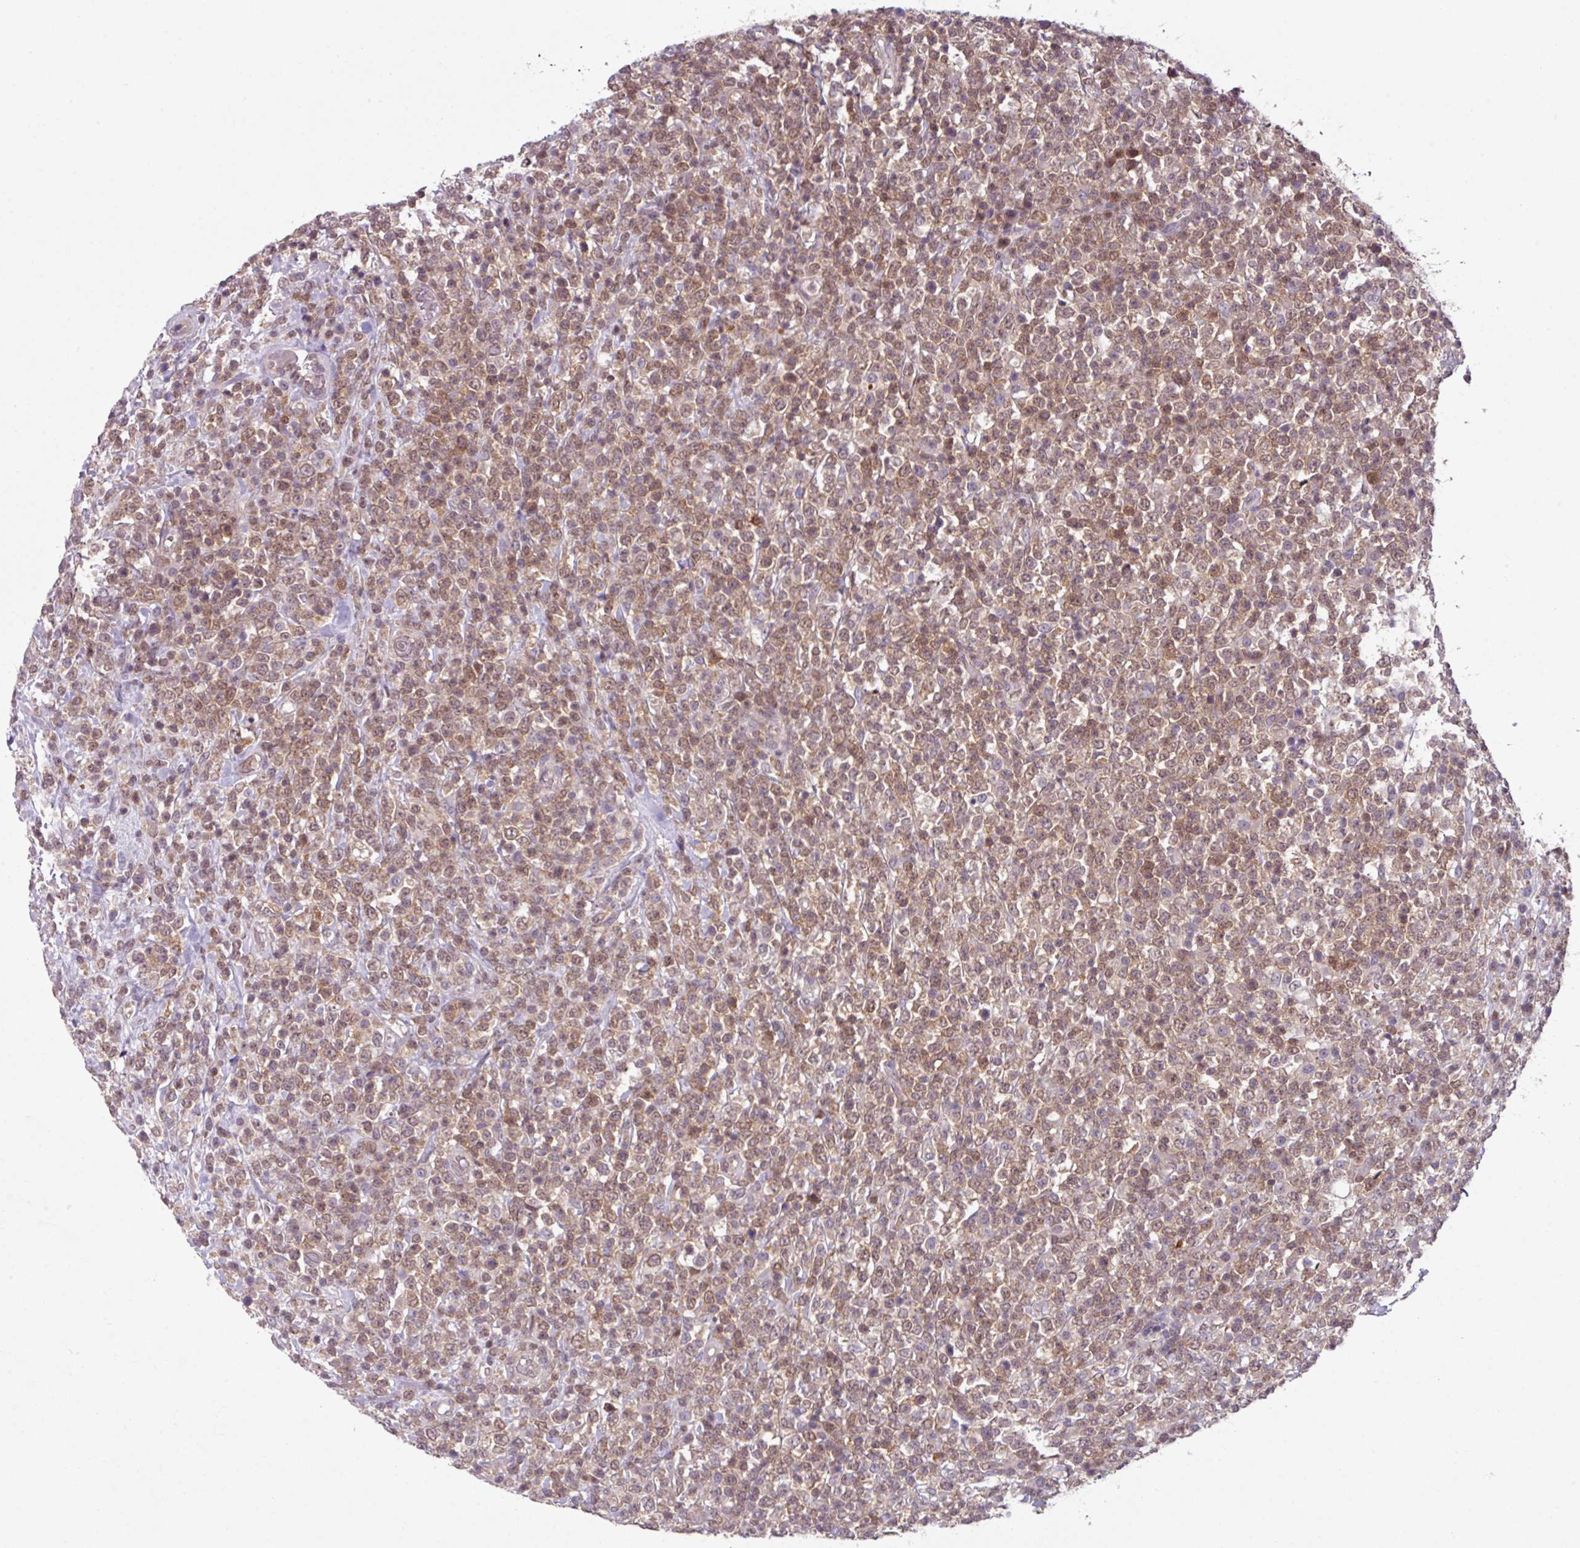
{"staining": {"intensity": "moderate", "quantity": ">75%", "location": "cytoplasmic/membranous,nuclear"}, "tissue": "lymphoma", "cell_type": "Tumor cells", "image_type": "cancer", "snomed": [{"axis": "morphology", "description": "Malignant lymphoma, non-Hodgkin's type, High grade"}, {"axis": "topography", "description": "Colon"}], "caption": "IHC of lymphoma shows medium levels of moderate cytoplasmic/membranous and nuclear staining in about >75% of tumor cells.", "gene": "TTLL12", "patient": {"sex": "female", "age": 53}}